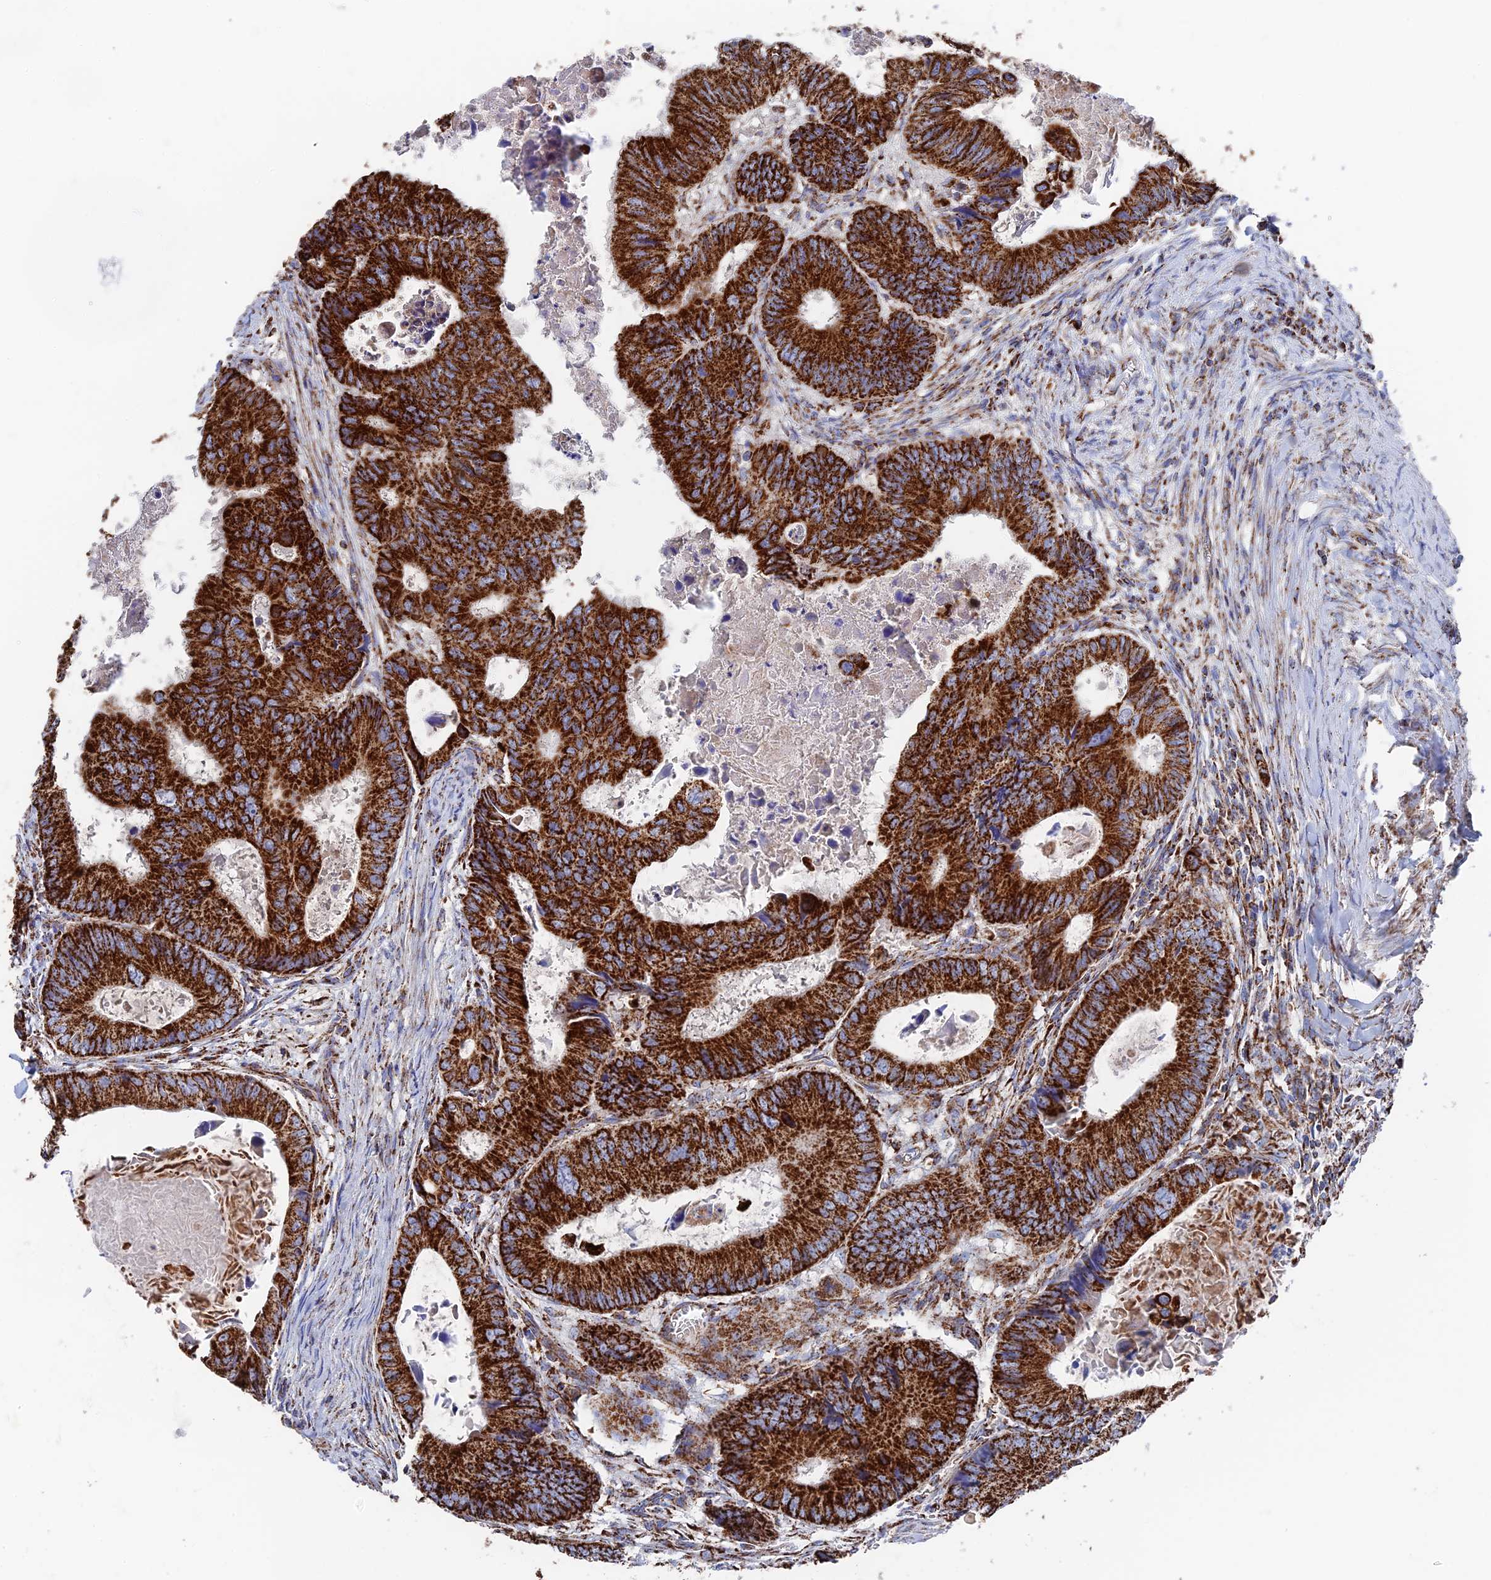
{"staining": {"intensity": "strong", "quantity": ">75%", "location": "cytoplasmic/membranous"}, "tissue": "colorectal cancer", "cell_type": "Tumor cells", "image_type": "cancer", "snomed": [{"axis": "morphology", "description": "Adenocarcinoma, NOS"}, {"axis": "topography", "description": "Colon"}], "caption": "IHC histopathology image of neoplastic tissue: colorectal cancer stained using IHC exhibits high levels of strong protein expression localized specifically in the cytoplasmic/membranous of tumor cells, appearing as a cytoplasmic/membranous brown color.", "gene": "HAUS8", "patient": {"sex": "male", "age": 85}}